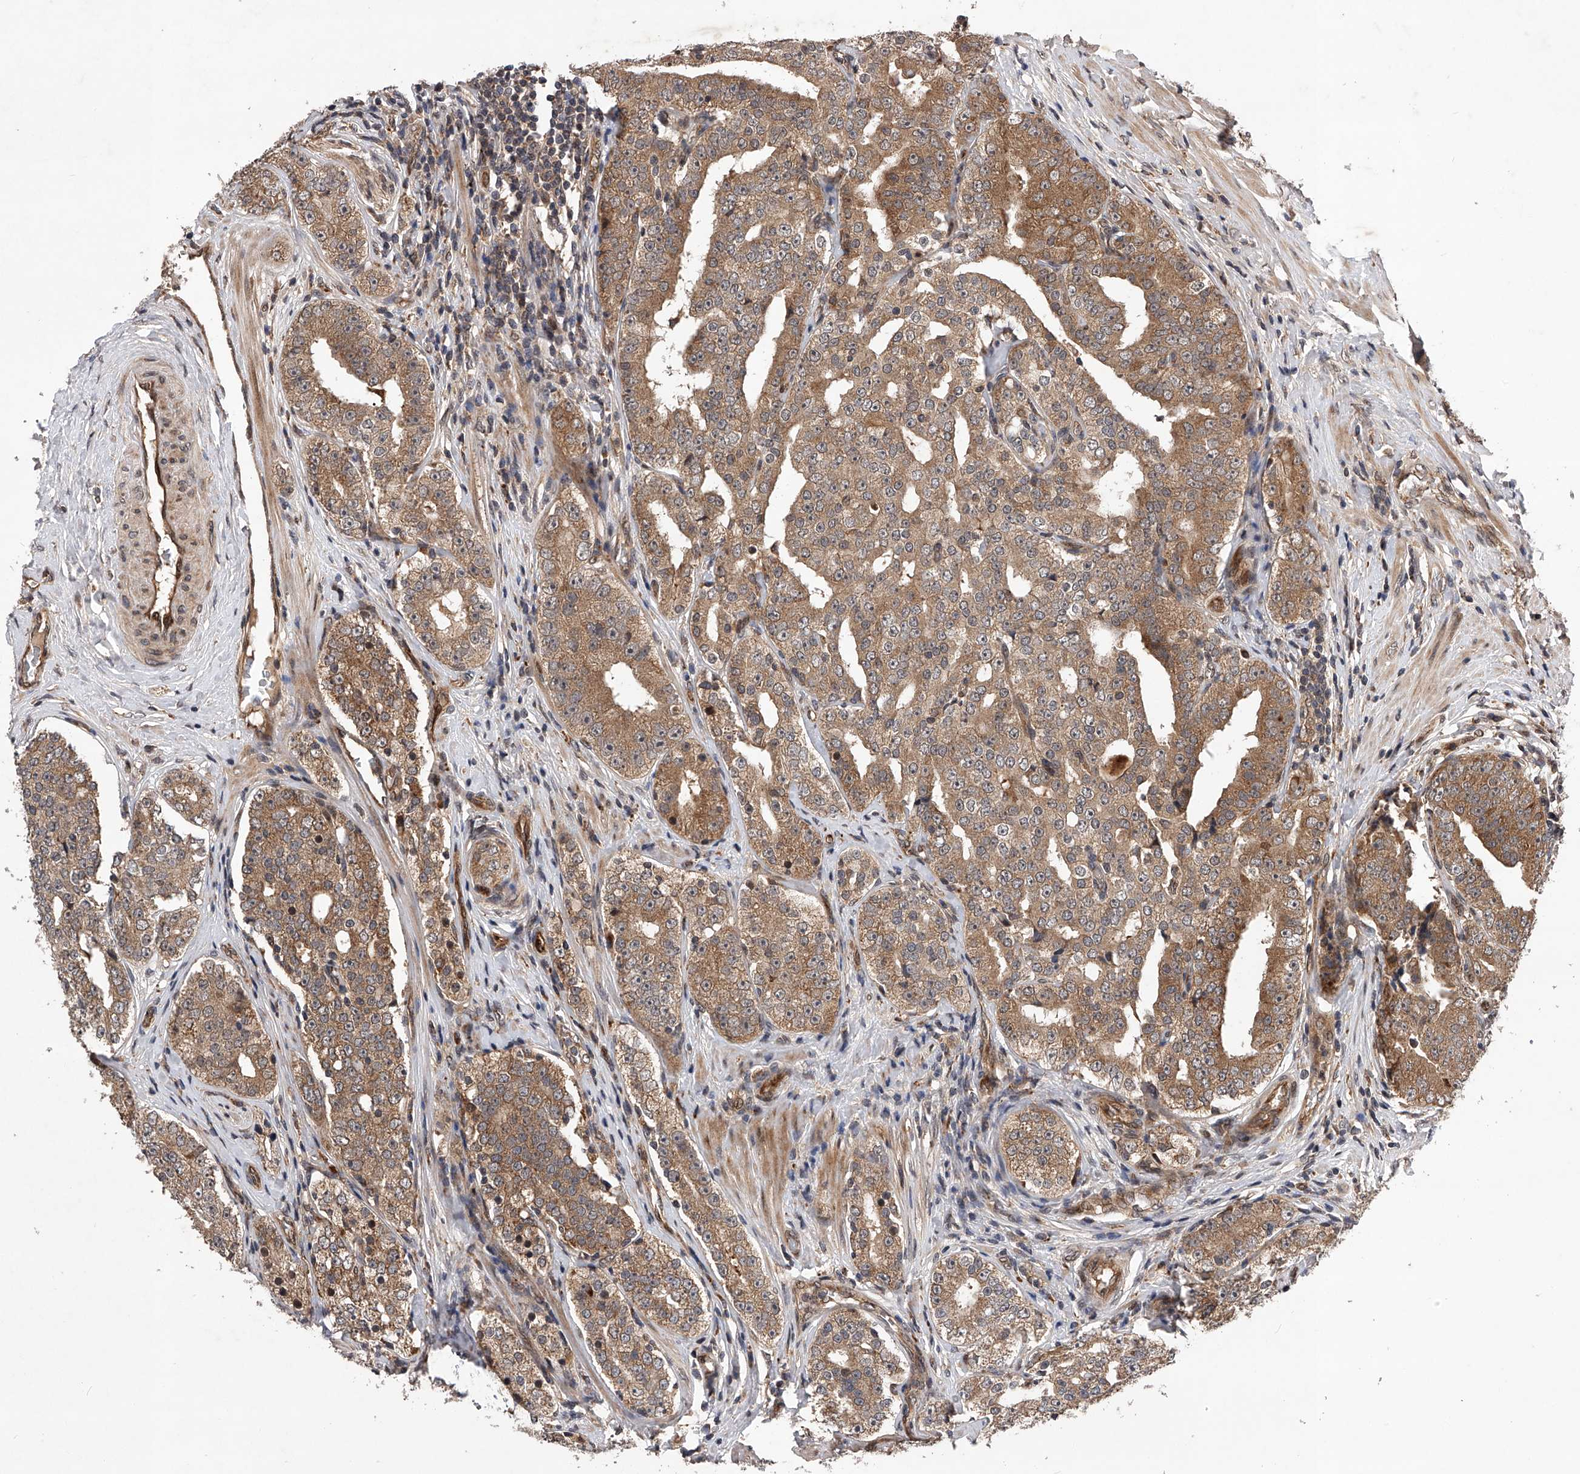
{"staining": {"intensity": "moderate", "quantity": ">75%", "location": "cytoplasmic/membranous"}, "tissue": "prostate cancer", "cell_type": "Tumor cells", "image_type": "cancer", "snomed": [{"axis": "morphology", "description": "Adenocarcinoma, High grade"}, {"axis": "topography", "description": "Prostate"}], "caption": "Protein staining shows moderate cytoplasmic/membranous expression in about >75% of tumor cells in adenocarcinoma (high-grade) (prostate).", "gene": "MAP3K11", "patient": {"sex": "male", "age": 56}}